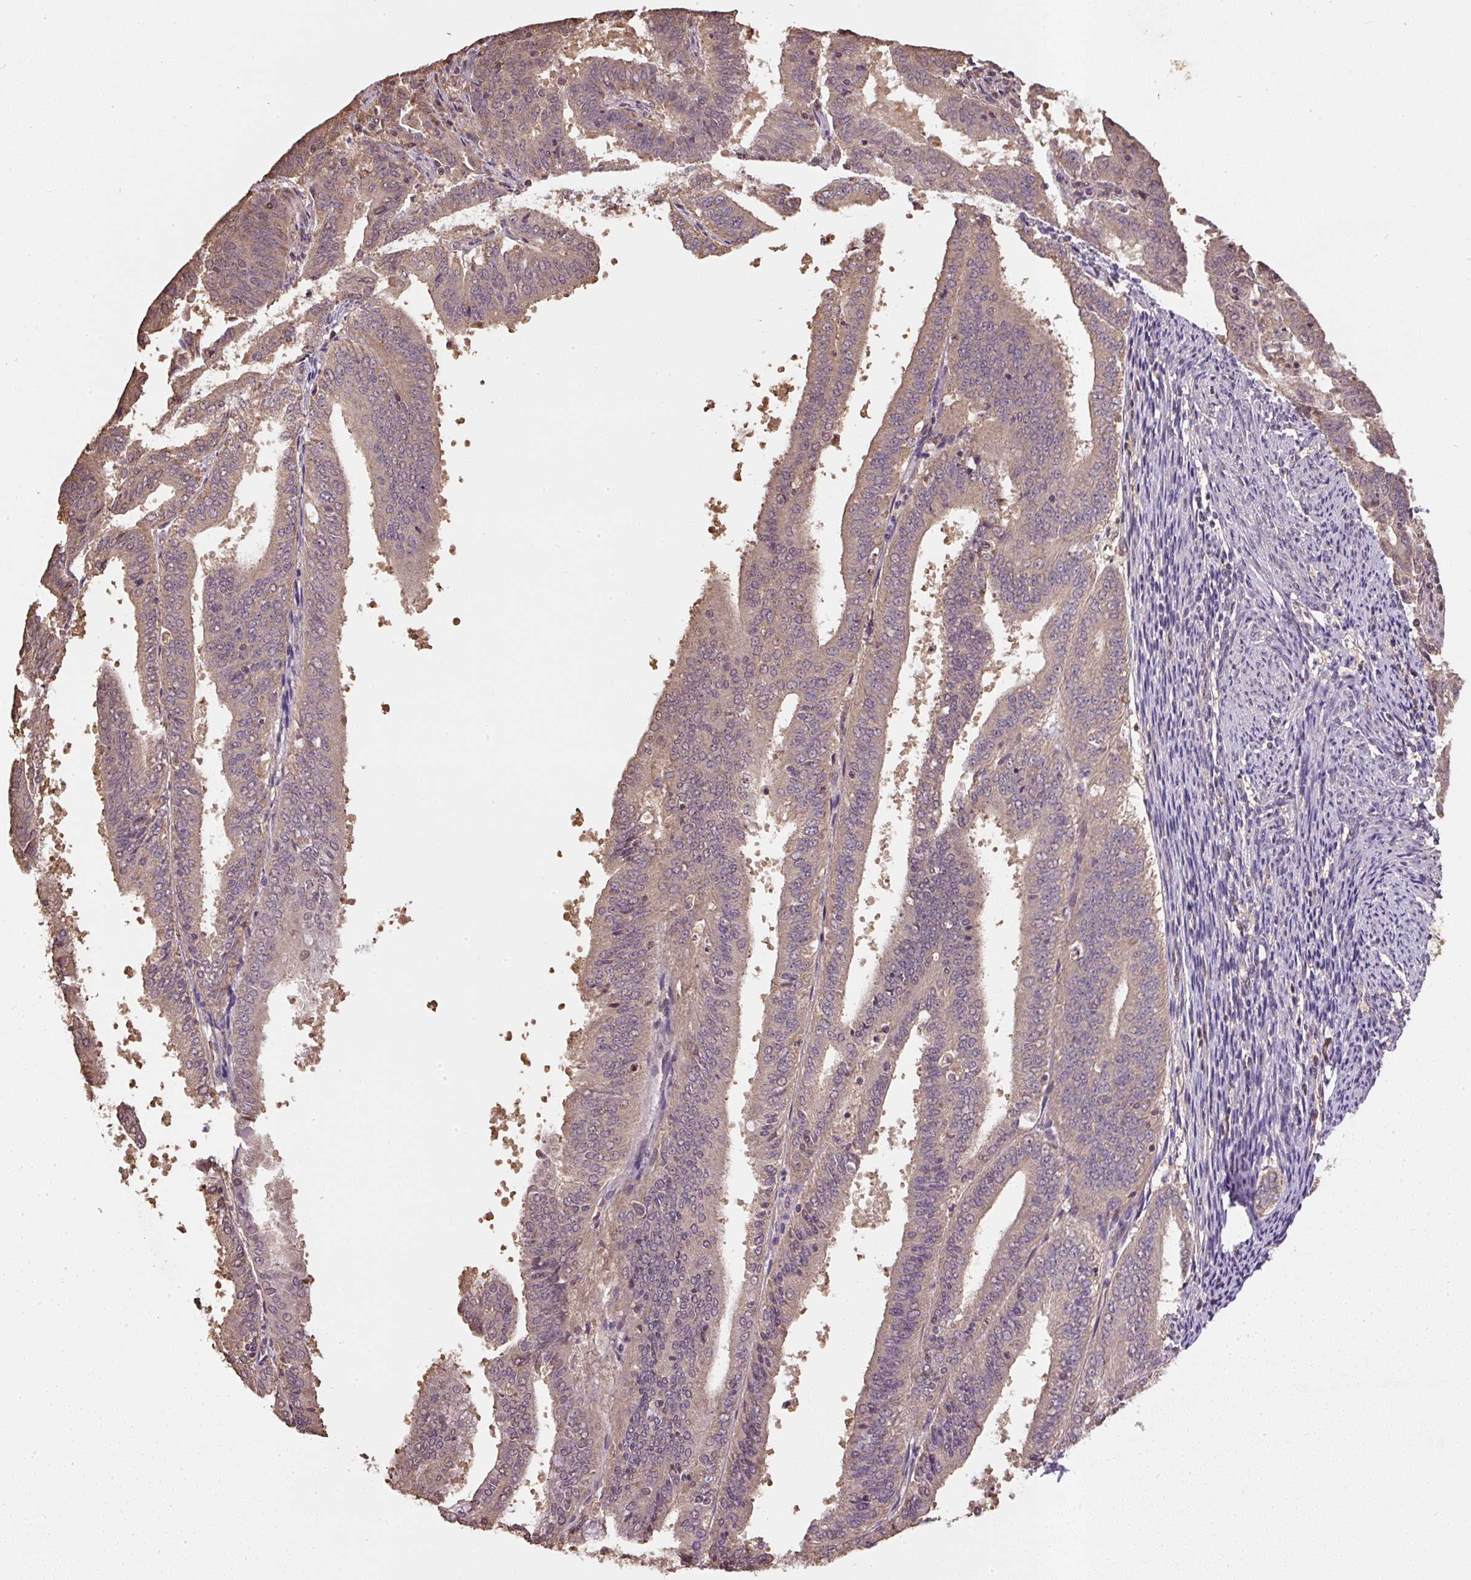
{"staining": {"intensity": "weak", "quantity": "25%-75%", "location": "cytoplasmic/membranous,nuclear"}, "tissue": "endometrial cancer", "cell_type": "Tumor cells", "image_type": "cancer", "snomed": [{"axis": "morphology", "description": "Adenocarcinoma, NOS"}, {"axis": "topography", "description": "Endometrium"}], "caption": "Protein expression by immunohistochemistry shows weak cytoplasmic/membranous and nuclear positivity in about 25%-75% of tumor cells in adenocarcinoma (endometrial).", "gene": "TMEM170B", "patient": {"sex": "female", "age": 63}}